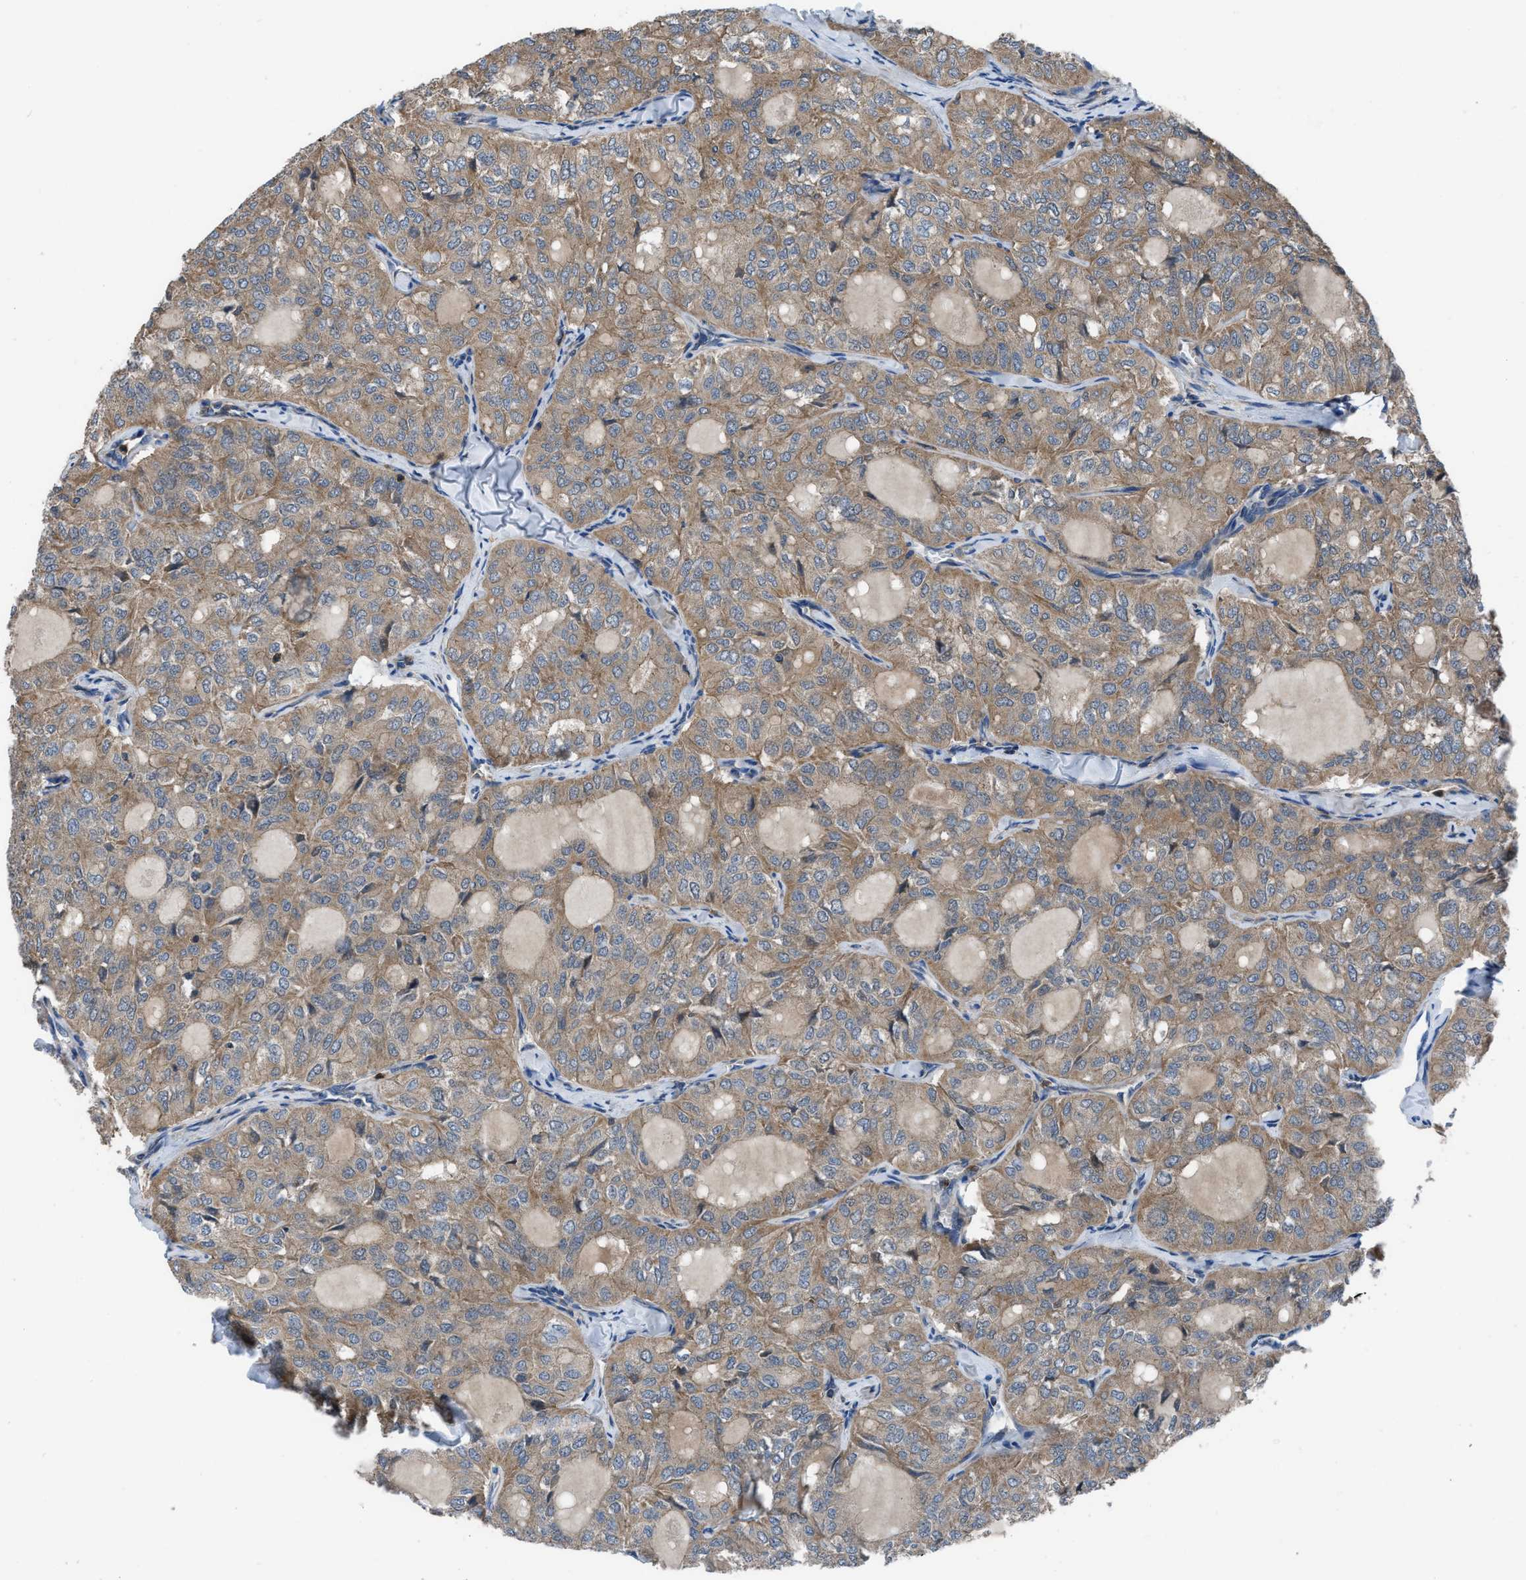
{"staining": {"intensity": "moderate", "quantity": ">75%", "location": "cytoplasmic/membranous"}, "tissue": "thyroid cancer", "cell_type": "Tumor cells", "image_type": "cancer", "snomed": [{"axis": "morphology", "description": "Follicular adenoma carcinoma, NOS"}, {"axis": "topography", "description": "Thyroid gland"}], "caption": "Protein staining exhibits moderate cytoplasmic/membranous positivity in approximately >75% of tumor cells in thyroid cancer (follicular adenoma carcinoma). (DAB IHC with brightfield microscopy, high magnification).", "gene": "USP25", "patient": {"sex": "male", "age": 75}}